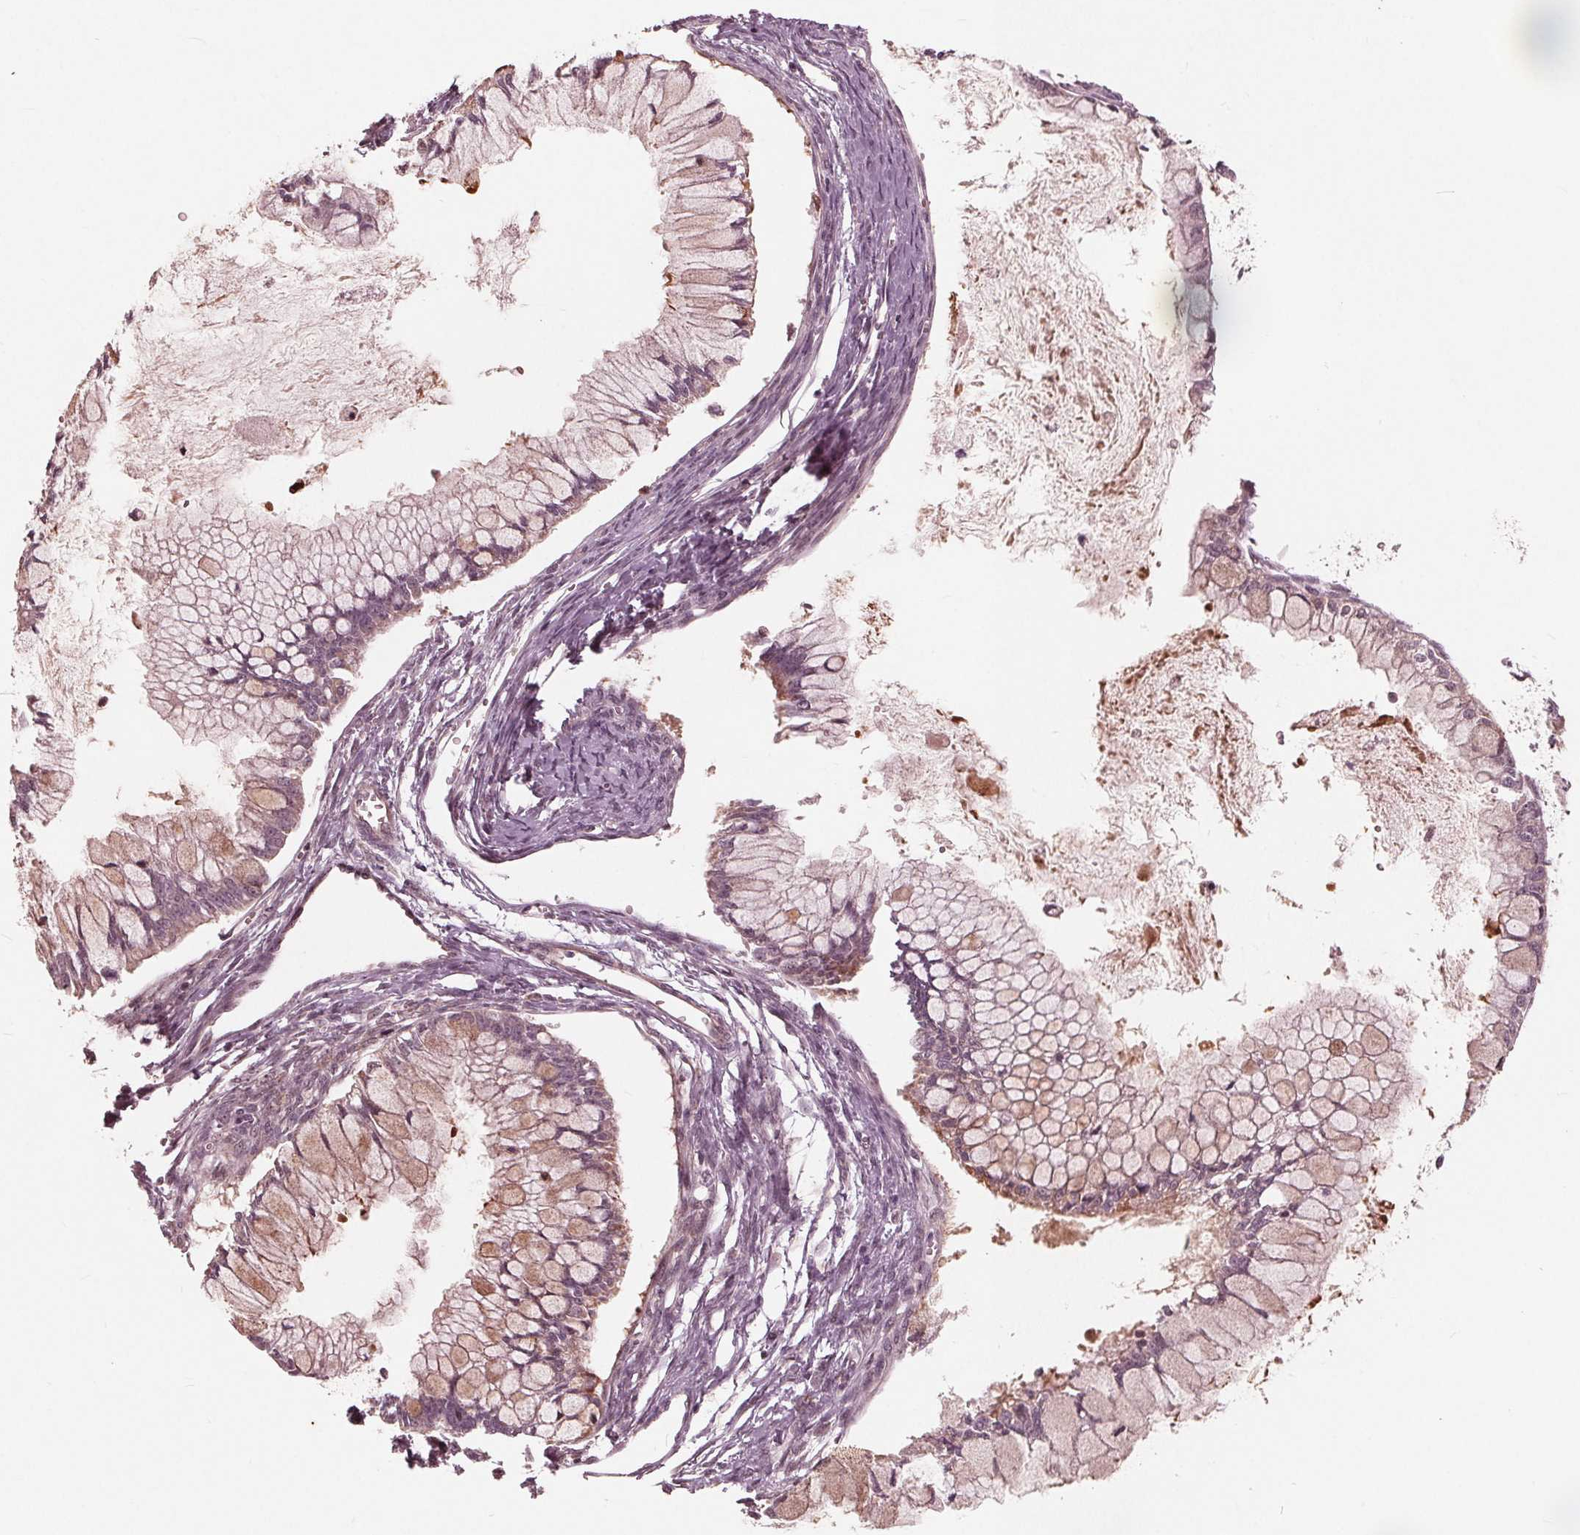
{"staining": {"intensity": "weak", "quantity": ">75%", "location": "cytoplasmic/membranous,nuclear"}, "tissue": "ovarian cancer", "cell_type": "Tumor cells", "image_type": "cancer", "snomed": [{"axis": "morphology", "description": "Cystadenocarcinoma, mucinous, NOS"}, {"axis": "topography", "description": "Ovary"}], "caption": "Immunohistochemical staining of mucinous cystadenocarcinoma (ovarian) displays weak cytoplasmic/membranous and nuclear protein positivity in approximately >75% of tumor cells. (DAB (3,3'-diaminobenzidine) = brown stain, brightfield microscopy at high magnification).", "gene": "UBALD1", "patient": {"sex": "female", "age": 34}}